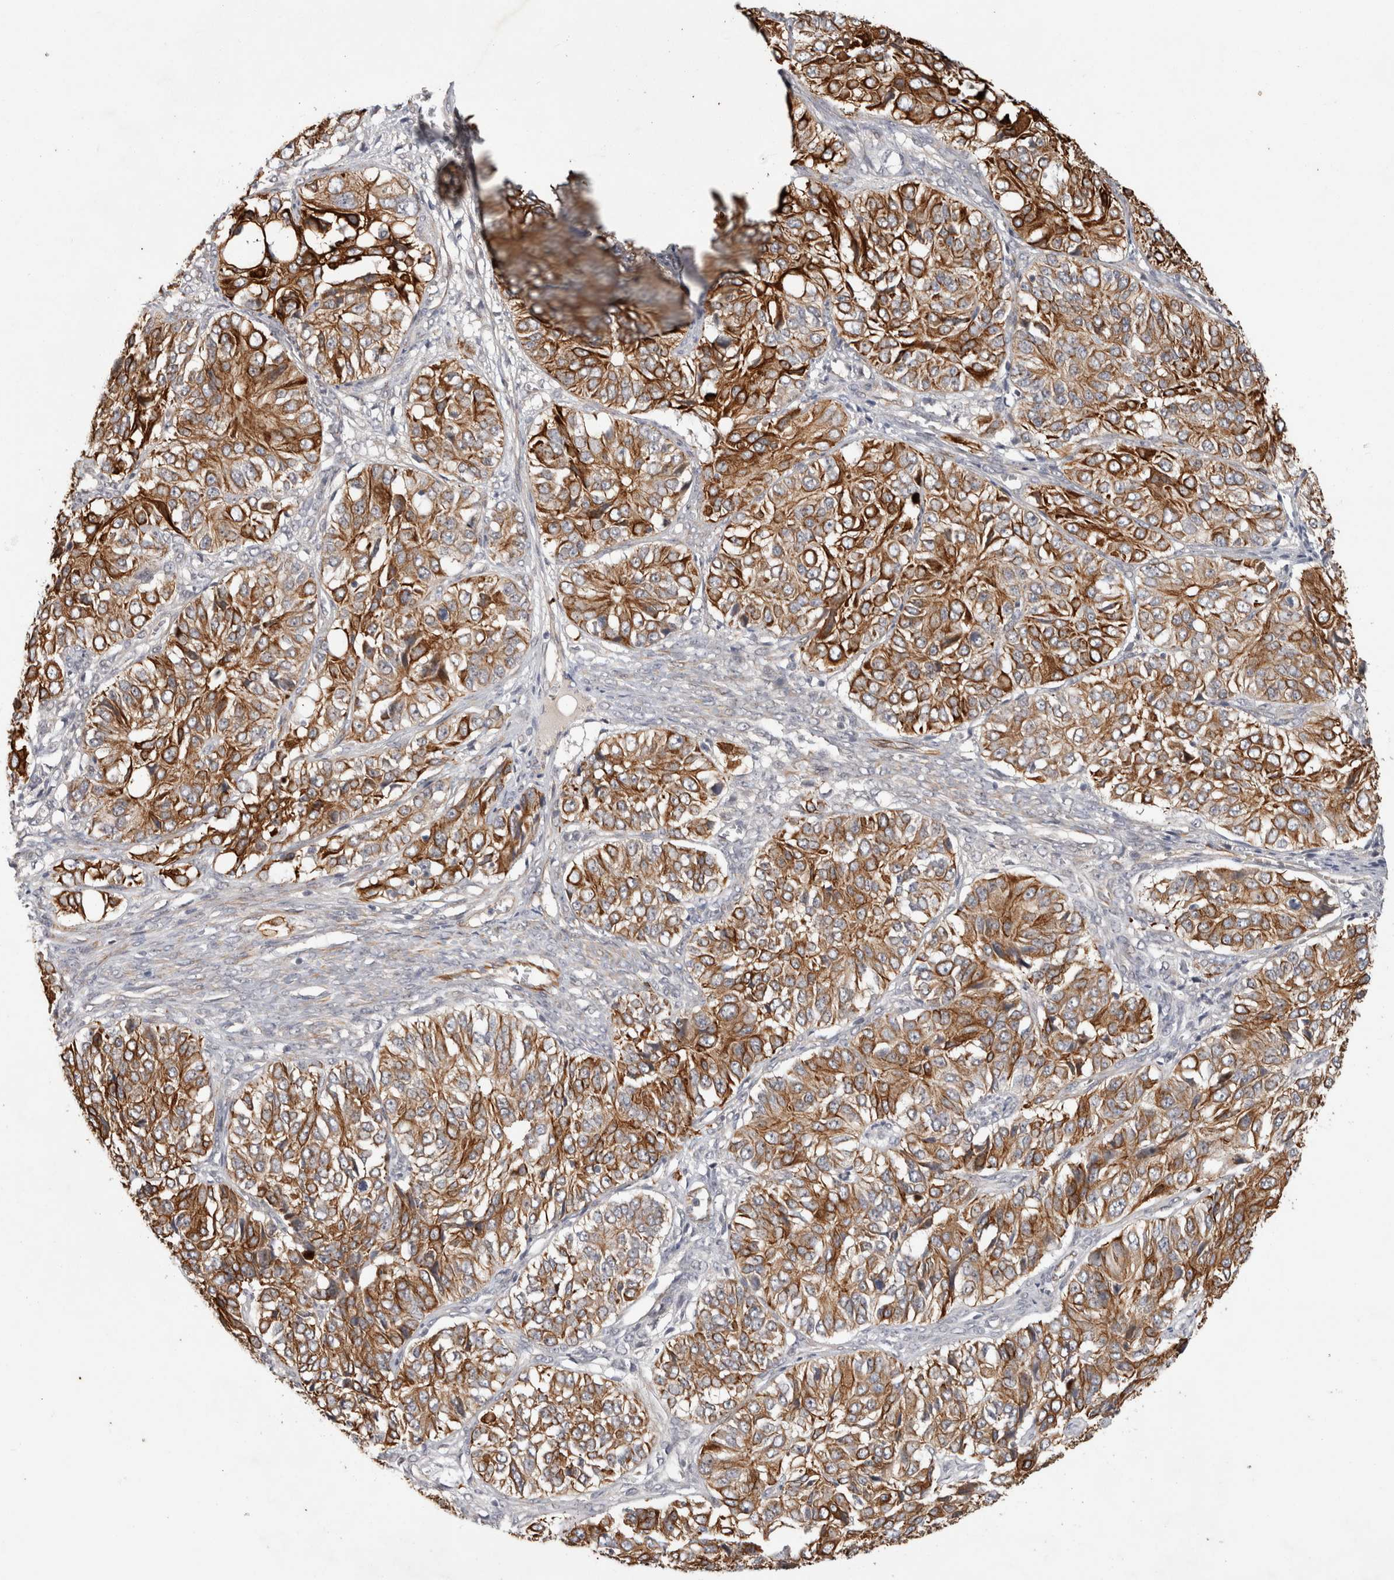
{"staining": {"intensity": "strong", "quantity": ">75%", "location": "cytoplasmic/membranous"}, "tissue": "ovarian cancer", "cell_type": "Tumor cells", "image_type": "cancer", "snomed": [{"axis": "morphology", "description": "Carcinoma, endometroid"}, {"axis": "topography", "description": "Ovary"}], "caption": "DAB immunohistochemical staining of human ovarian endometroid carcinoma exhibits strong cytoplasmic/membranous protein staining in about >75% of tumor cells.", "gene": "CRISPLD1", "patient": {"sex": "female", "age": 51}}